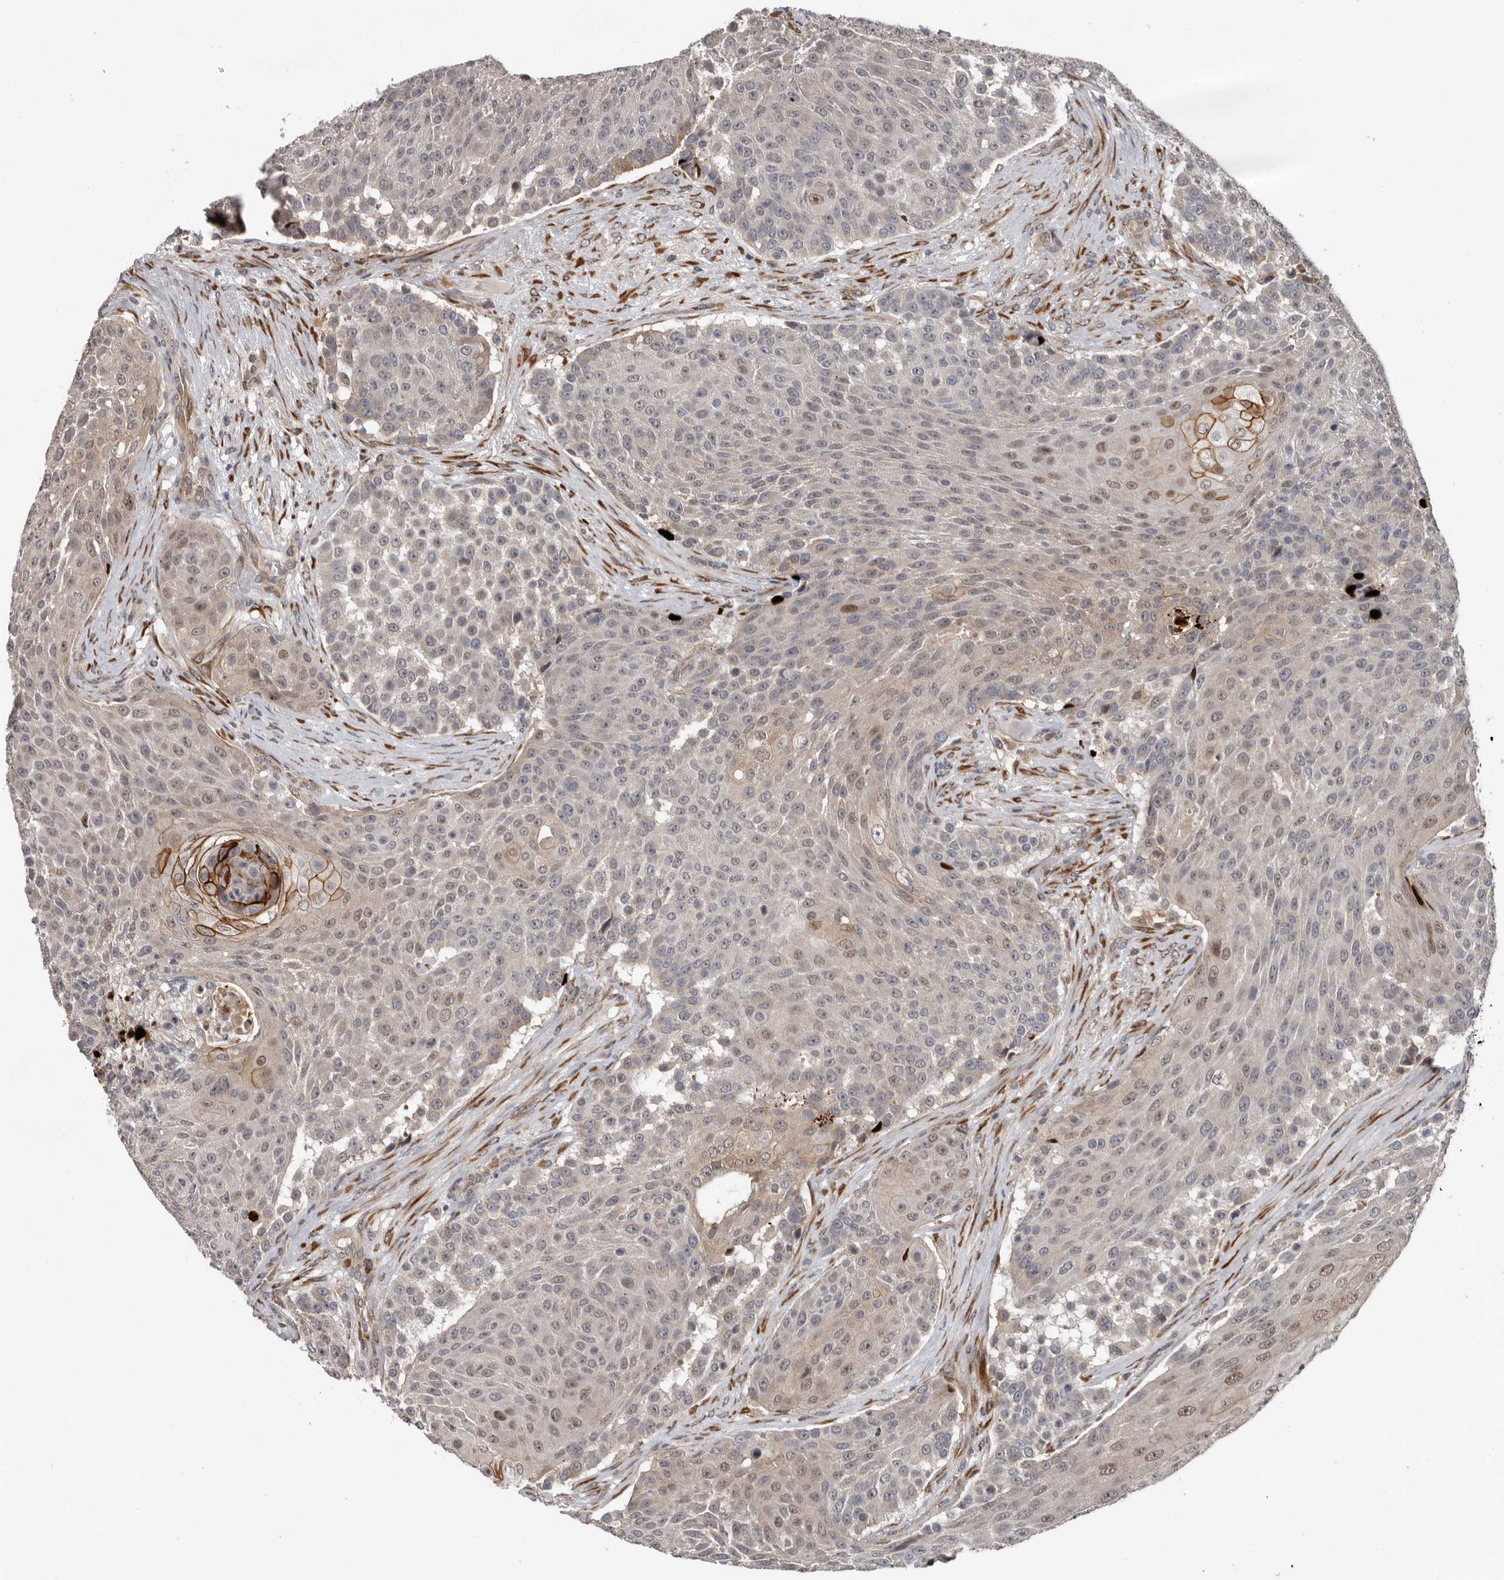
{"staining": {"intensity": "moderate", "quantity": "<25%", "location": "cytoplasmic/membranous,nuclear"}, "tissue": "urothelial cancer", "cell_type": "Tumor cells", "image_type": "cancer", "snomed": [{"axis": "morphology", "description": "Urothelial carcinoma, High grade"}, {"axis": "topography", "description": "Urinary bladder"}], "caption": "Protein expression by immunohistochemistry displays moderate cytoplasmic/membranous and nuclear expression in about <25% of tumor cells in urothelial cancer.", "gene": "MTF1", "patient": {"sex": "female", "age": 63}}